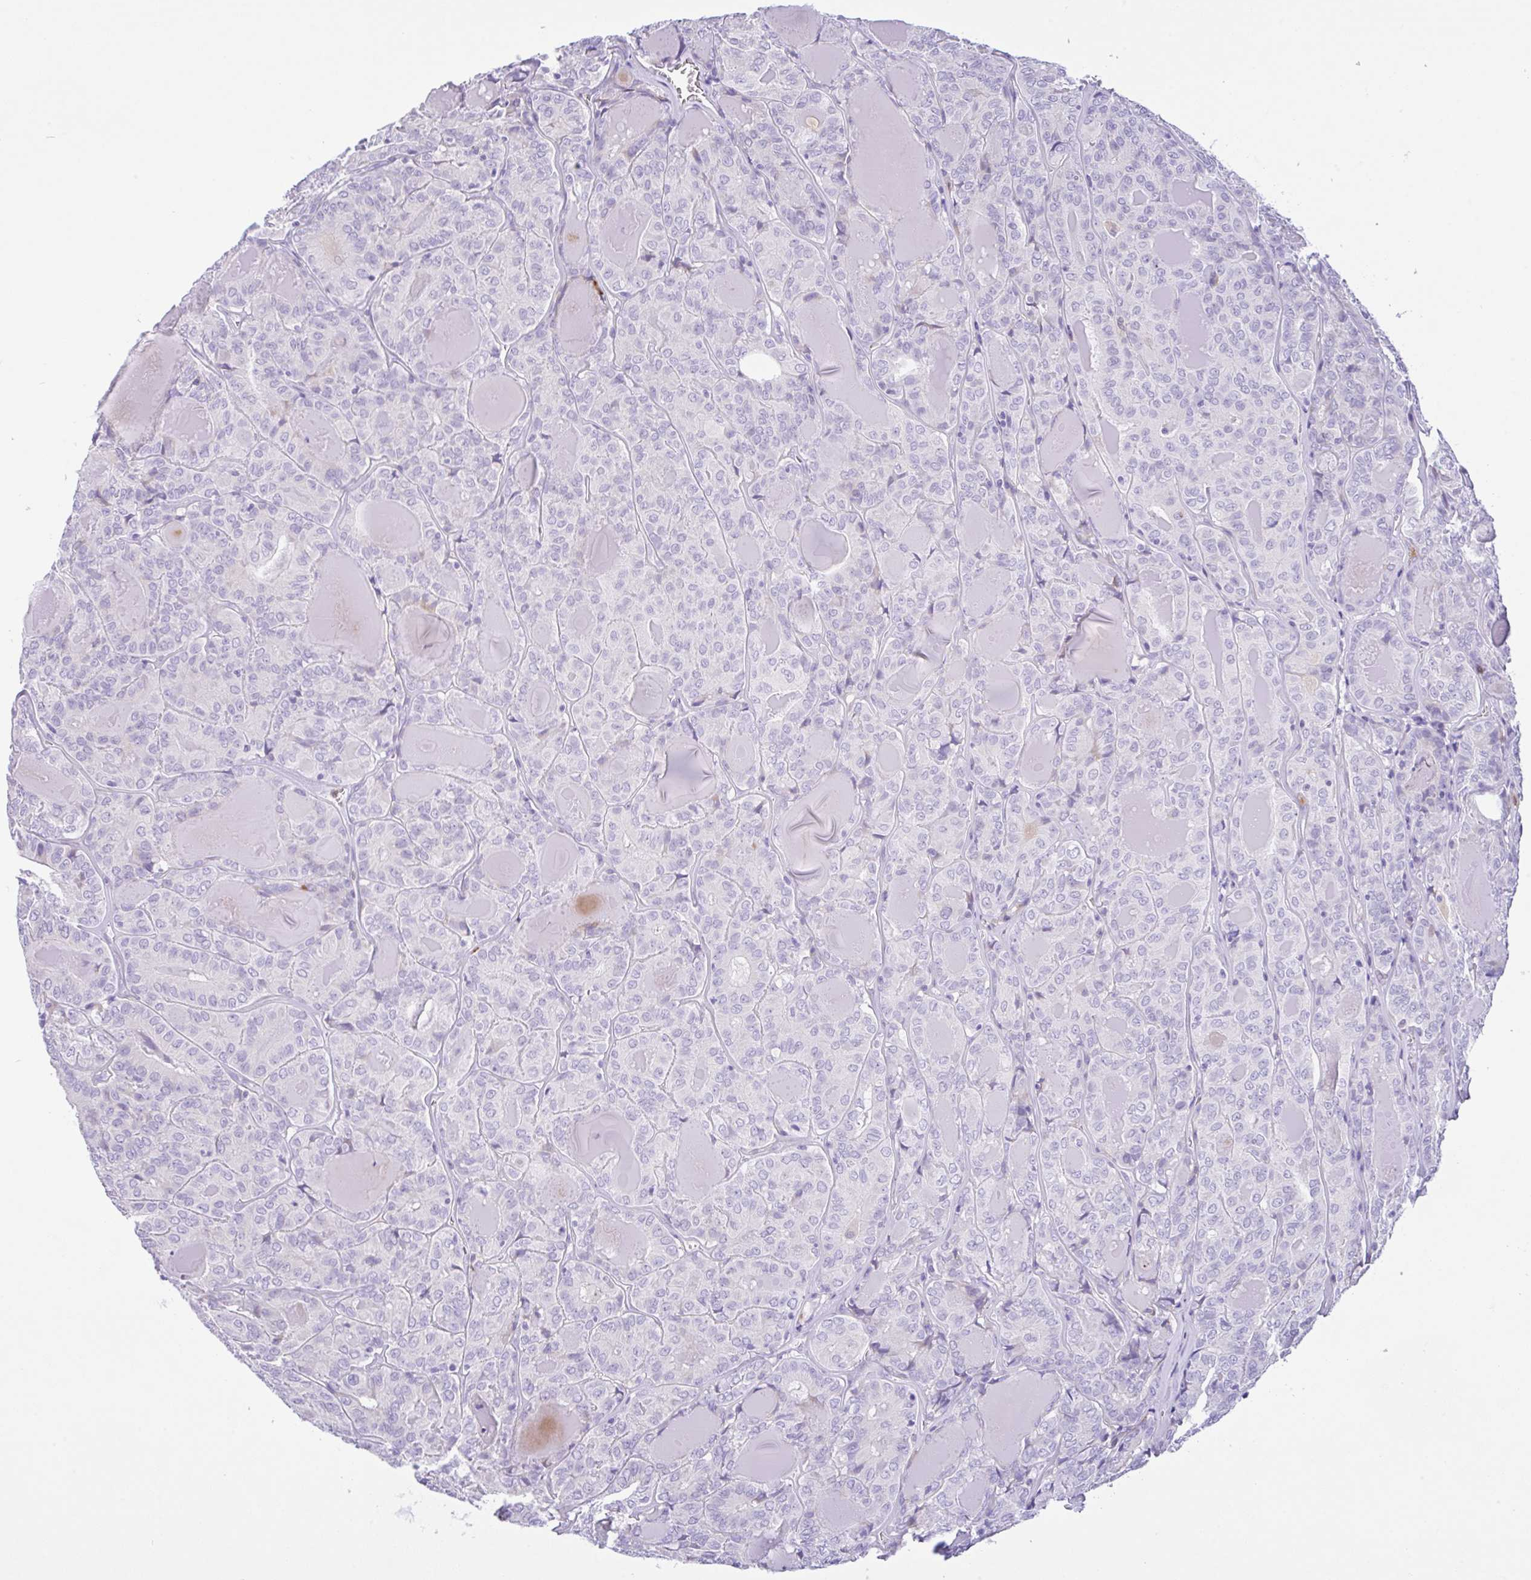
{"staining": {"intensity": "negative", "quantity": "none", "location": "none"}, "tissue": "thyroid cancer", "cell_type": "Tumor cells", "image_type": "cancer", "snomed": [{"axis": "morphology", "description": "Papillary adenocarcinoma, NOS"}, {"axis": "topography", "description": "Thyroid gland"}], "caption": "Thyroid cancer (papillary adenocarcinoma) stained for a protein using IHC reveals no staining tumor cells.", "gene": "NCF1", "patient": {"sex": "female", "age": 72}}